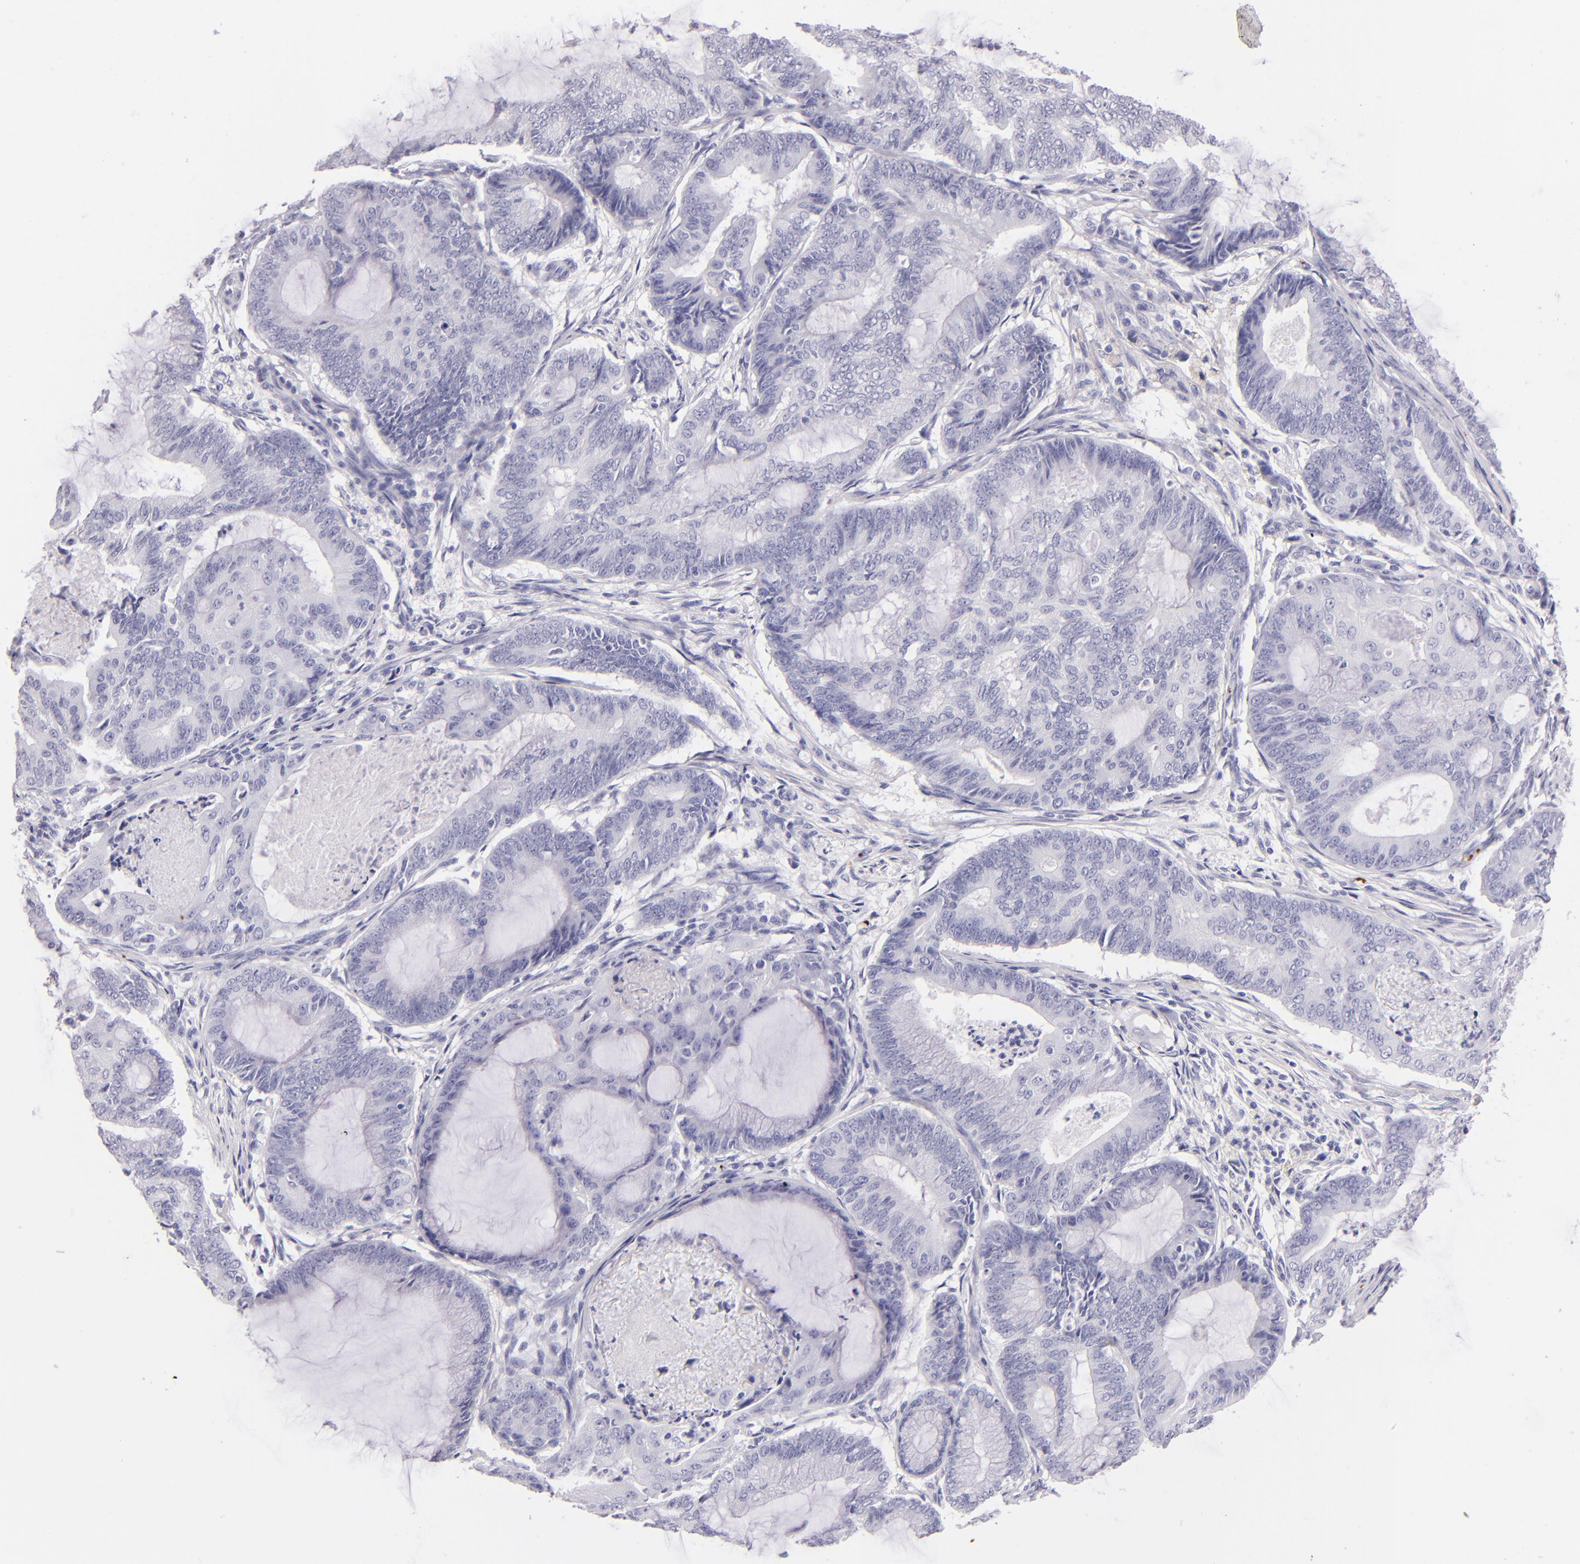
{"staining": {"intensity": "negative", "quantity": "none", "location": "none"}, "tissue": "endometrial cancer", "cell_type": "Tumor cells", "image_type": "cancer", "snomed": [{"axis": "morphology", "description": "Adenocarcinoma, NOS"}, {"axis": "topography", "description": "Endometrium"}], "caption": "IHC micrograph of neoplastic tissue: endometrial adenocarcinoma stained with DAB demonstrates no significant protein expression in tumor cells.", "gene": "GP1BA", "patient": {"sex": "female", "age": 63}}